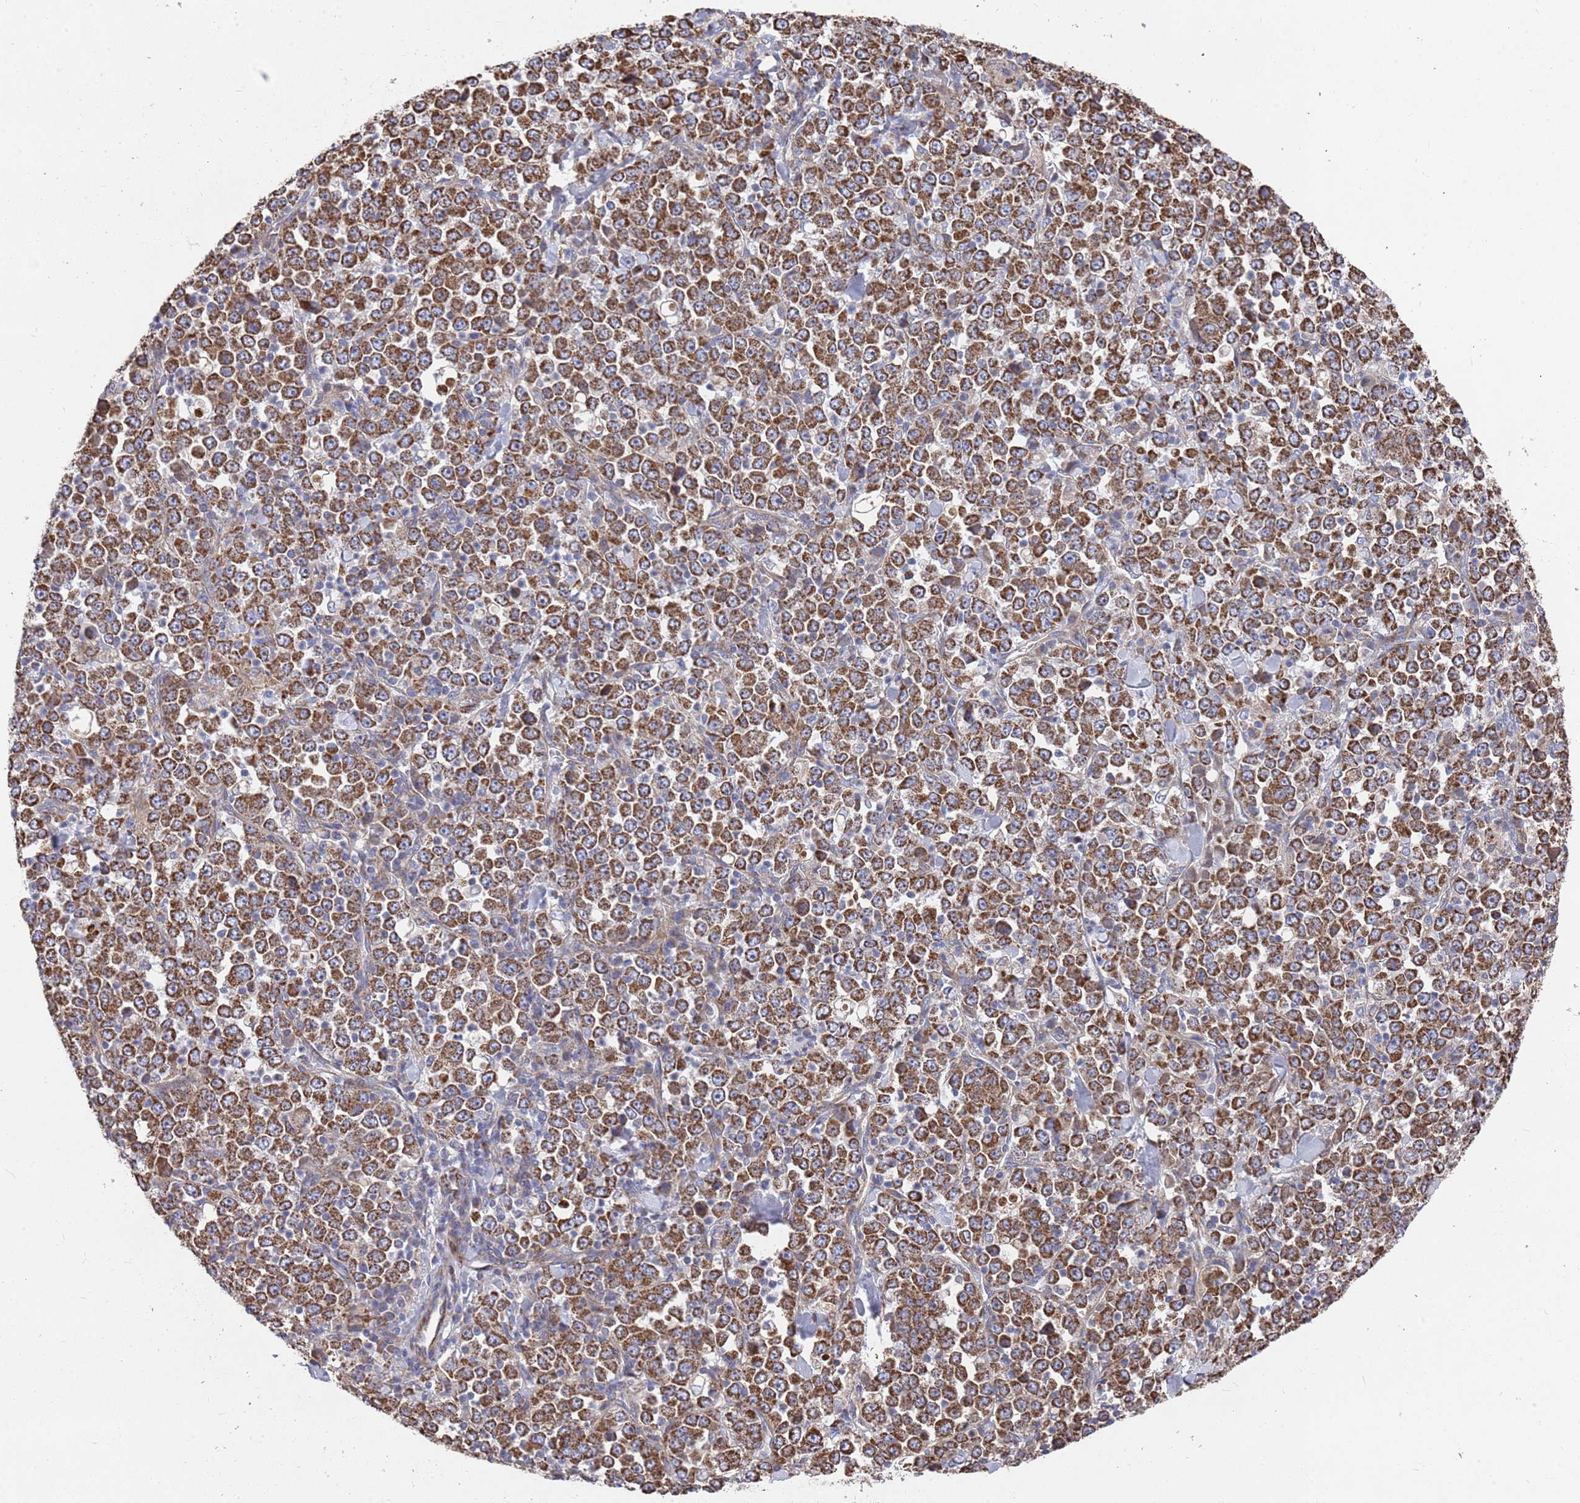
{"staining": {"intensity": "strong", "quantity": ">75%", "location": "cytoplasmic/membranous"}, "tissue": "stomach cancer", "cell_type": "Tumor cells", "image_type": "cancer", "snomed": [{"axis": "morphology", "description": "Normal tissue, NOS"}, {"axis": "morphology", "description": "Adenocarcinoma, NOS"}, {"axis": "topography", "description": "Stomach, upper"}, {"axis": "topography", "description": "Stomach"}], "caption": "Strong cytoplasmic/membranous staining for a protein is appreciated in approximately >75% of tumor cells of stomach cancer using immunohistochemistry.", "gene": "WDFY3", "patient": {"sex": "male", "age": 59}}